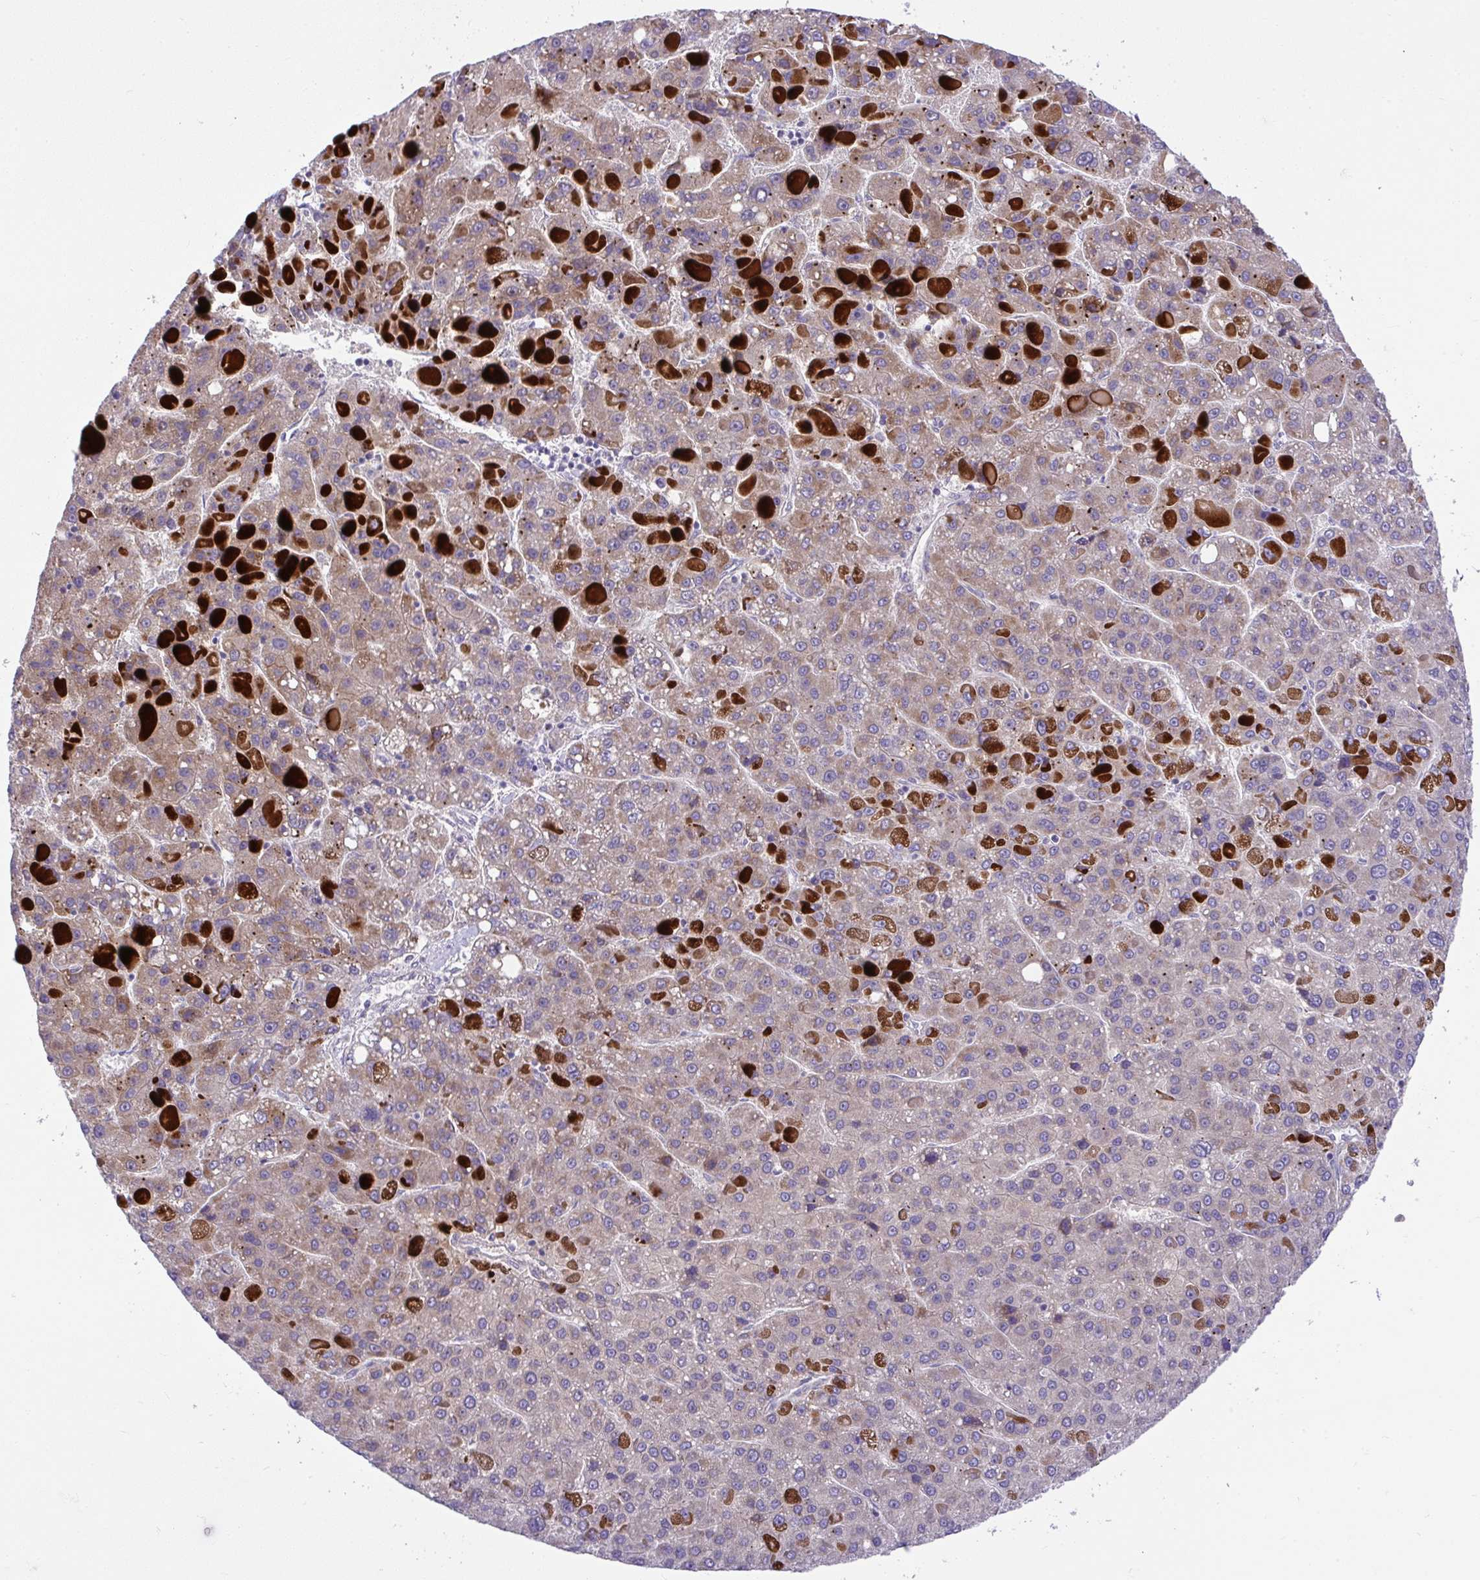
{"staining": {"intensity": "weak", "quantity": ">75%", "location": "cytoplasmic/membranous"}, "tissue": "liver cancer", "cell_type": "Tumor cells", "image_type": "cancer", "snomed": [{"axis": "morphology", "description": "Carcinoma, Hepatocellular, NOS"}, {"axis": "topography", "description": "Liver"}], "caption": "Human liver cancer stained with a protein marker demonstrates weak staining in tumor cells.", "gene": "CHIA", "patient": {"sex": "female", "age": 82}}